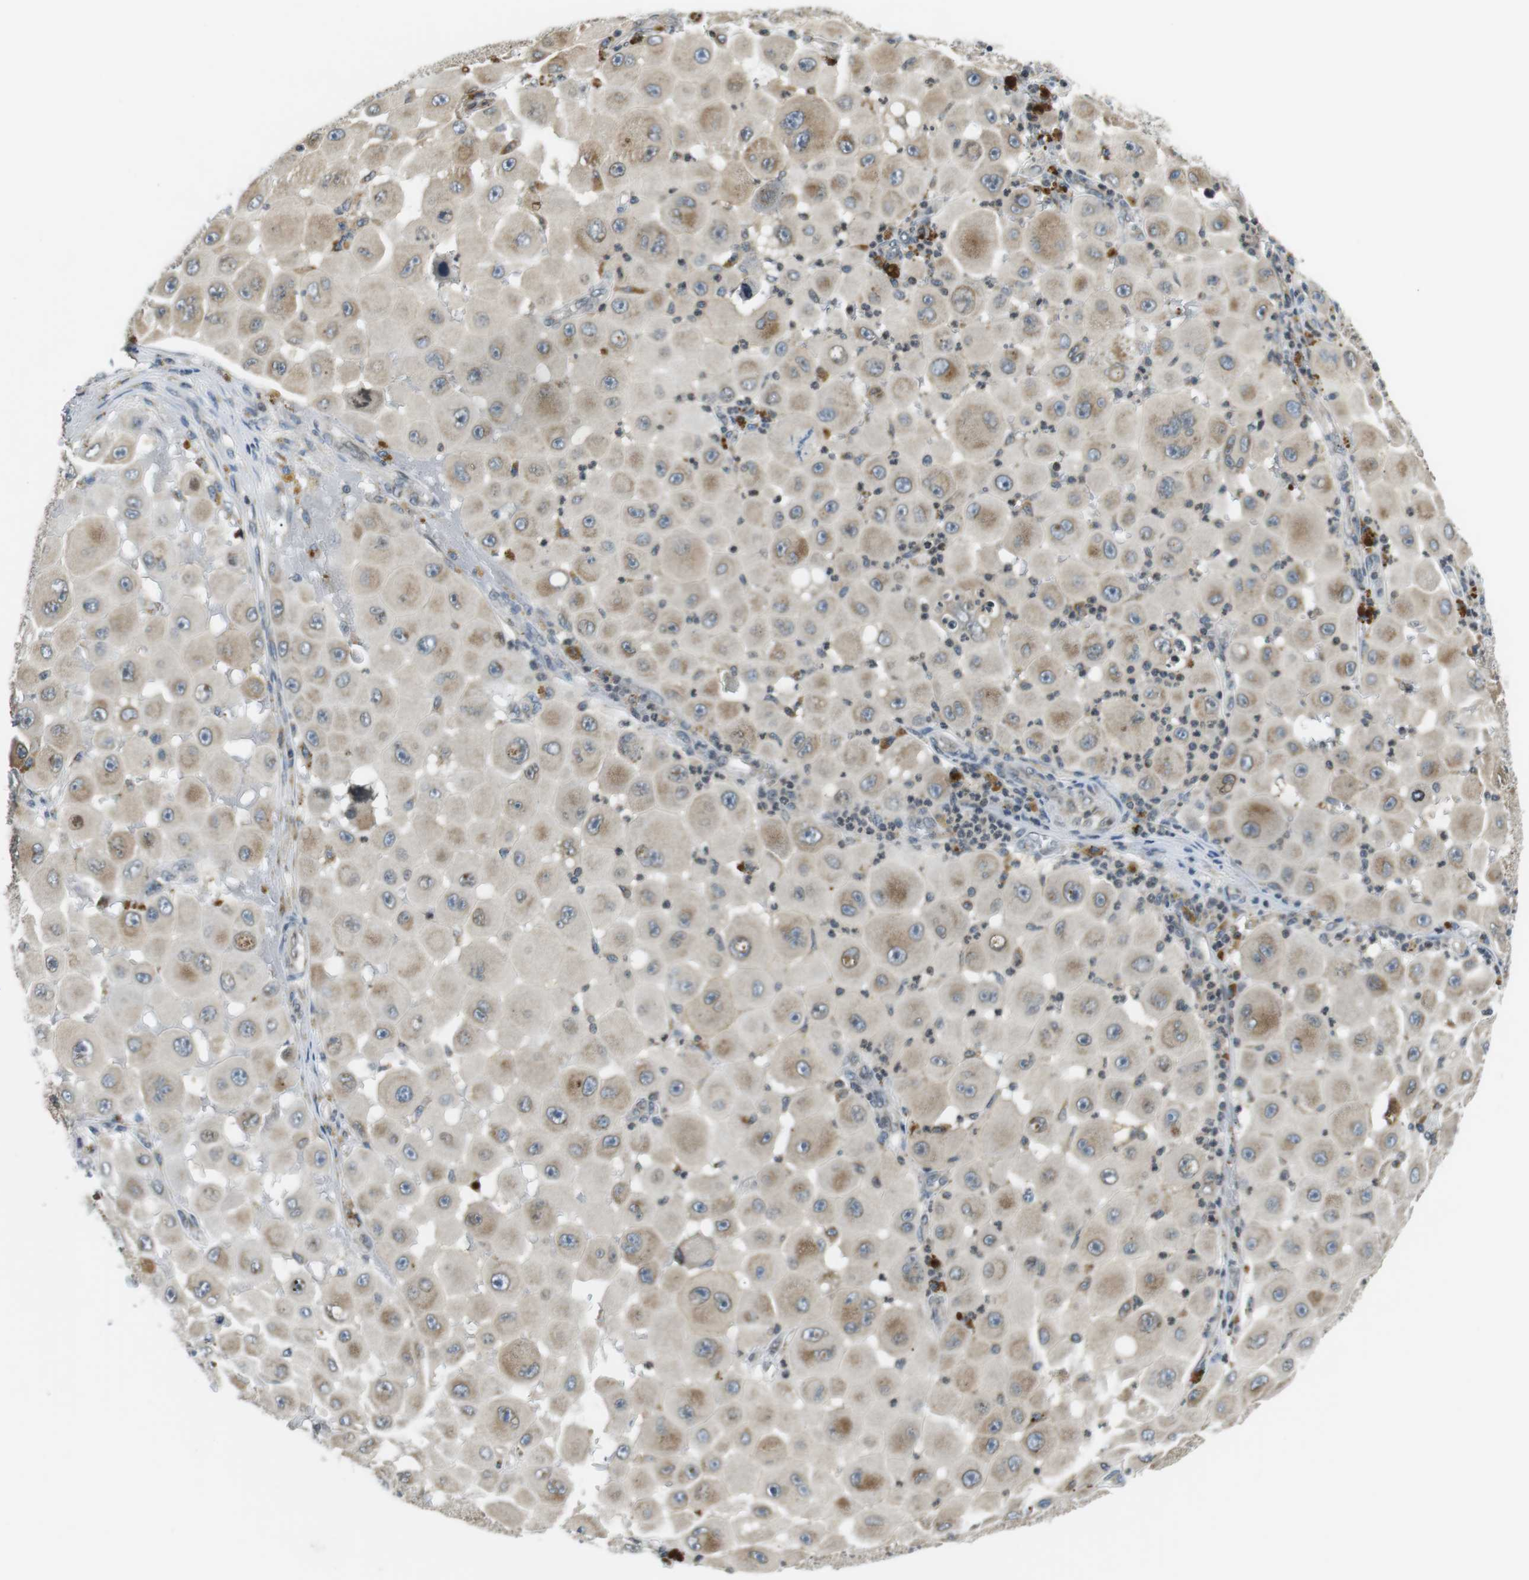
{"staining": {"intensity": "moderate", "quantity": "<25%", "location": "cytoplasmic/membranous,nuclear"}, "tissue": "melanoma", "cell_type": "Tumor cells", "image_type": "cancer", "snomed": [{"axis": "morphology", "description": "Malignant melanoma, NOS"}, {"axis": "topography", "description": "Skin"}], "caption": "Immunohistochemical staining of malignant melanoma shows low levels of moderate cytoplasmic/membranous and nuclear positivity in approximately <25% of tumor cells.", "gene": "TMX4", "patient": {"sex": "female", "age": 81}}